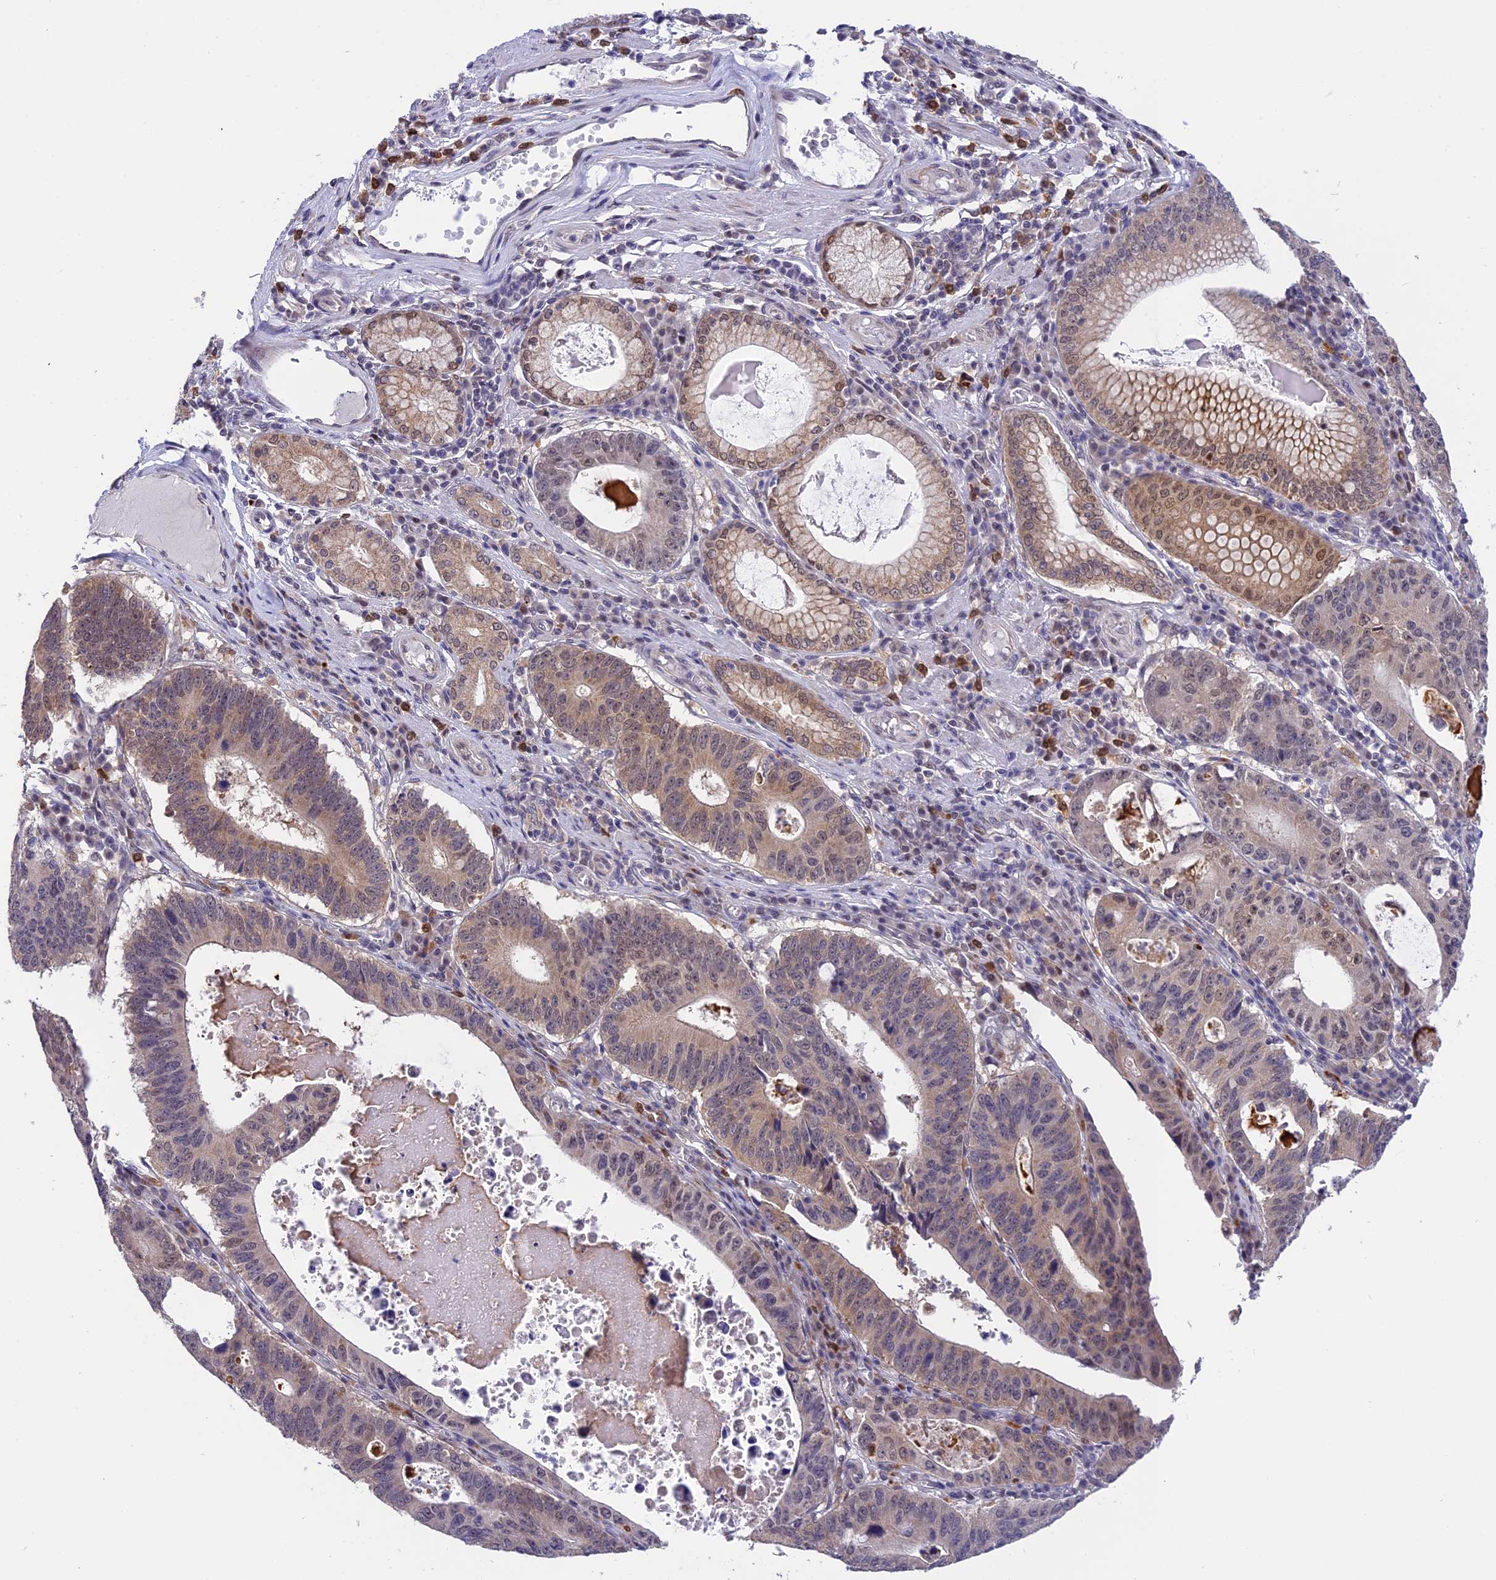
{"staining": {"intensity": "moderate", "quantity": "<25%", "location": "cytoplasmic/membranous,nuclear"}, "tissue": "stomach cancer", "cell_type": "Tumor cells", "image_type": "cancer", "snomed": [{"axis": "morphology", "description": "Adenocarcinoma, NOS"}, {"axis": "topography", "description": "Stomach"}], "caption": "High-magnification brightfield microscopy of stomach cancer stained with DAB (3,3'-diaminobenzidine) (brown) and counterstained with hematoxylin (blue). tumor cells exhibit moderate cytoplasmic/membranous and nuclear staining is identified in about<25% of cells. Nuclei are stained in blue.", "gene": "KCTD14", "patient": {"sex": "male", "age": 59}}